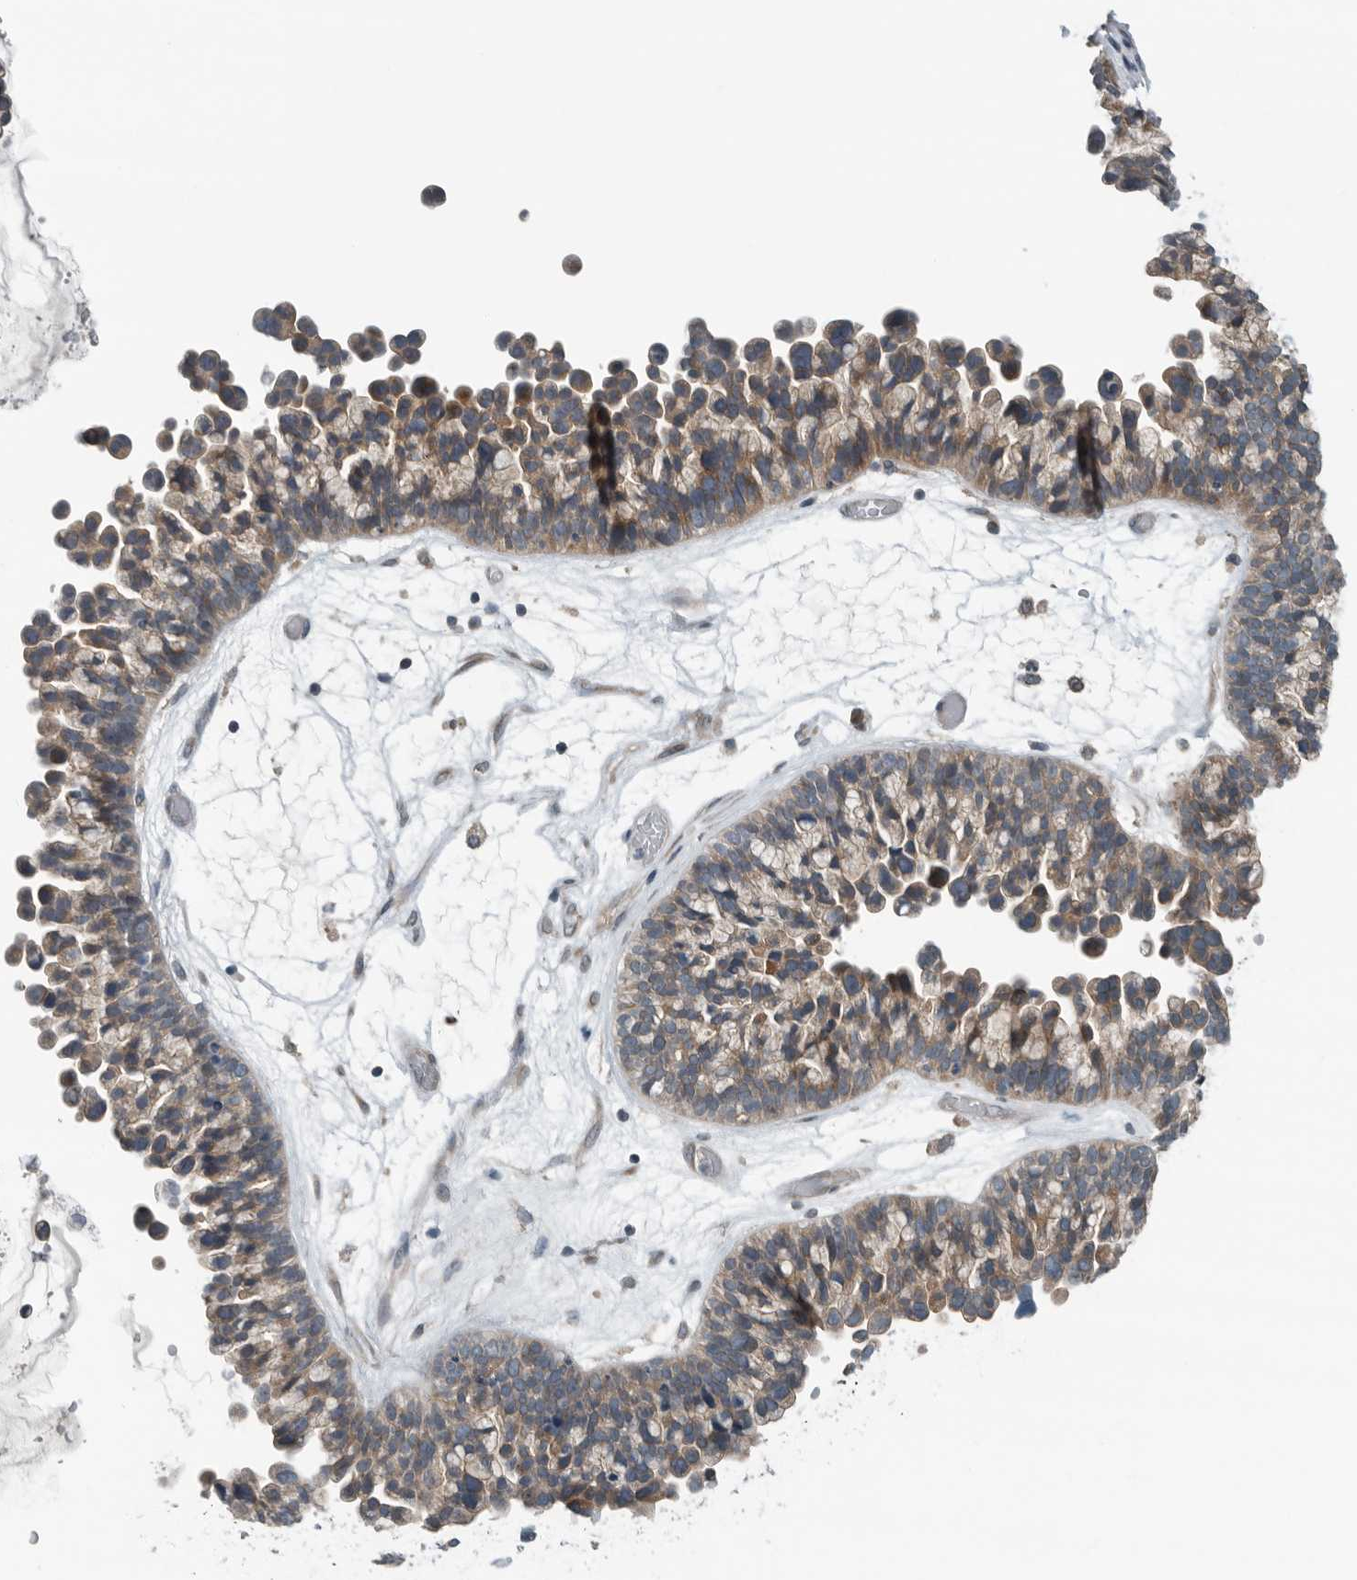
{"staining": {"intensity": "moderate", "quantity": ">75%", "location": "cytoplasmic/membranous"}, "tissue": "ovarian cancer", "cell_type": "Tumor cells", "image_type": "cancer", "snomed": [{"axis": "morphology", "description": "Cystadenocarcinoma, serous, NOS"}, {"axis": "topography", "description": "Ovary"}], "caption": "Ovarian cancer tissue exhibits moderate cytoplasmic/membranous staining in approximately >75% of tumor cells, visualized by immunohistochemistry.", "gene": "AMFR", "patient": {"sex": "female", "age": 56}}